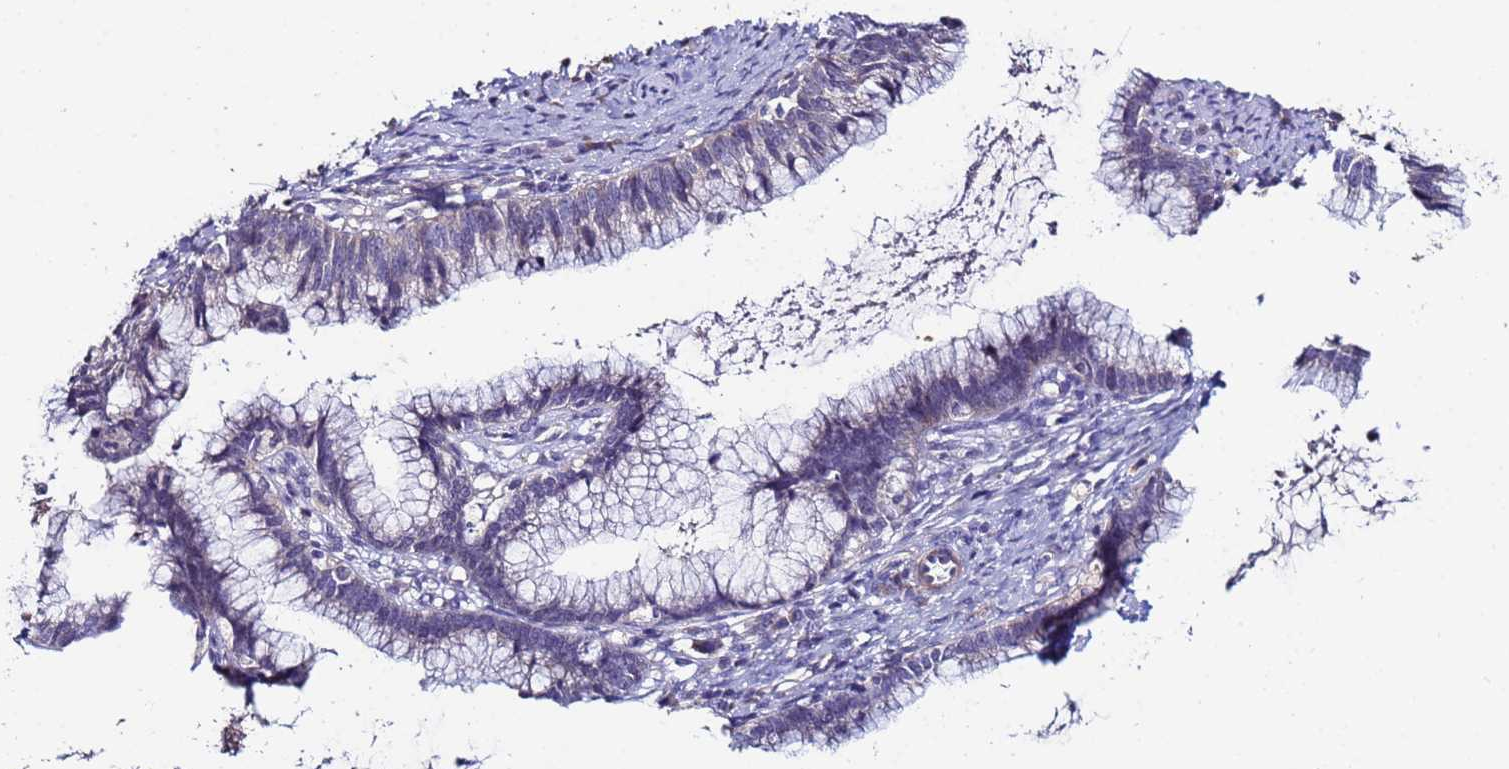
{"staining": {"intensity": "negative", "quantity": "none", "location": "none"}, "tissue": "cervical cancer", "cell_type": "Tumor cells", "image_type": "cancer", "snomed": [{"axis": "morphology", "description": "Adenocarcinoma, NOS"}, {"axis": "topography", "description": "Cervix"}], "caption": "High power microscopy photomicrograph of an immunohistochemistry histopathology image of cervical cancer, revealing no significant positivity in tumor cells. (Stains: DAB (3,3'-diaminobenzidine) immunohistochemistry (IHC) with hematoxylin counter stain, Microscopy: brightfield microscopy at high magnification).", "gene": "CLHC1", "patient": {"sex": "female", "age": 36}}